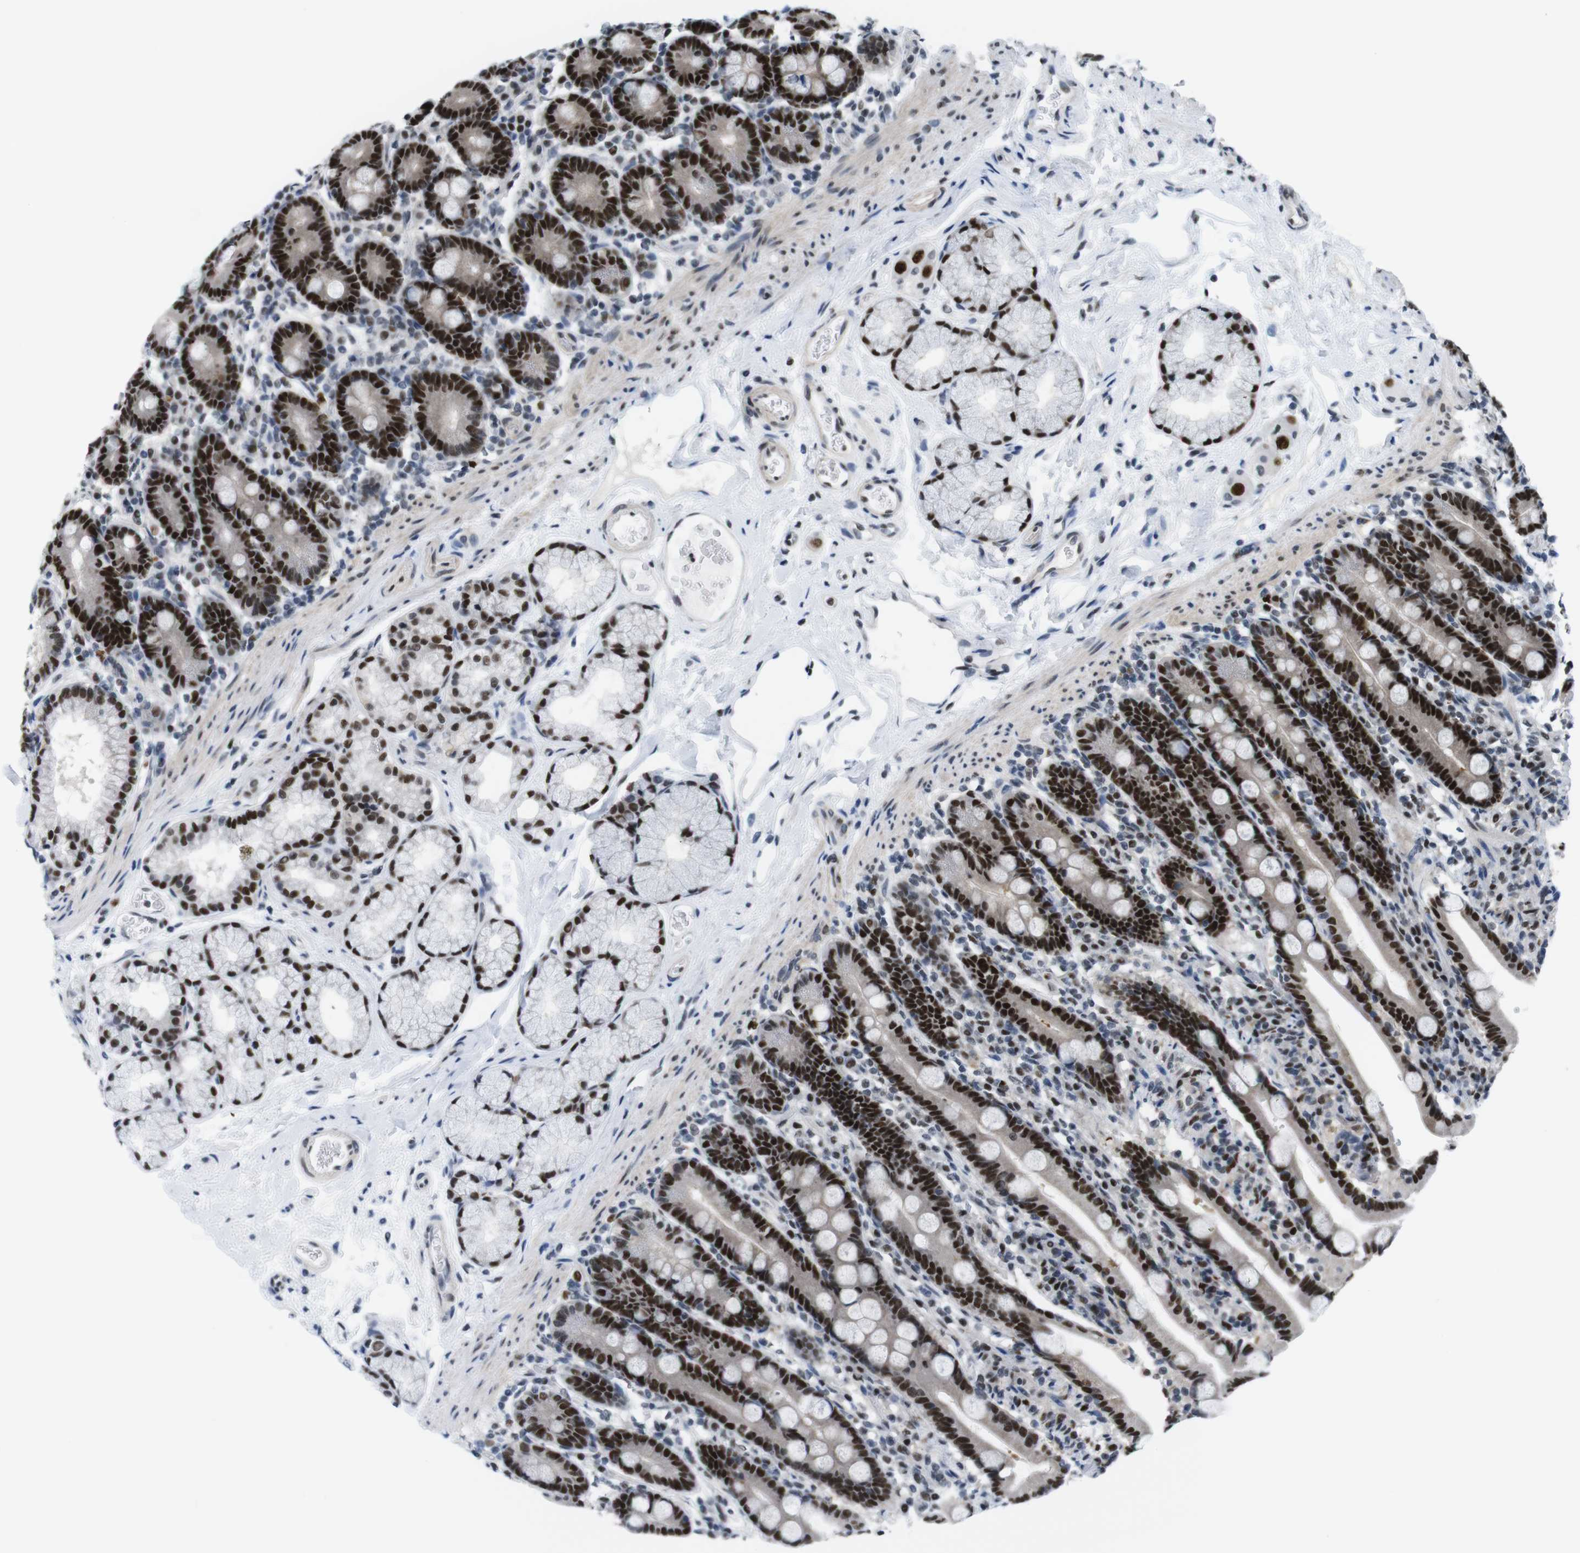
{"staining": {"intensity": "strong", "quantity": ">75%", "location": "nuclear"}, "tissue": "duodenum", "cell_type": "Glandular cells", "image_type": "normal", "snomed": [{"axis": "morphology", "description": "Normal tissue, NOS"}, {"axis": "topography", "description": "Duodenum"}], "caption": "This image reveals benign duodenum stained with IHC to label a protein in brown. The nuclear of glandular cells show strong positivity for the protein. Nuclei are counter-stained blue.", "gene": "PSME3", "patient": {"sex": "male", "age": 54}}